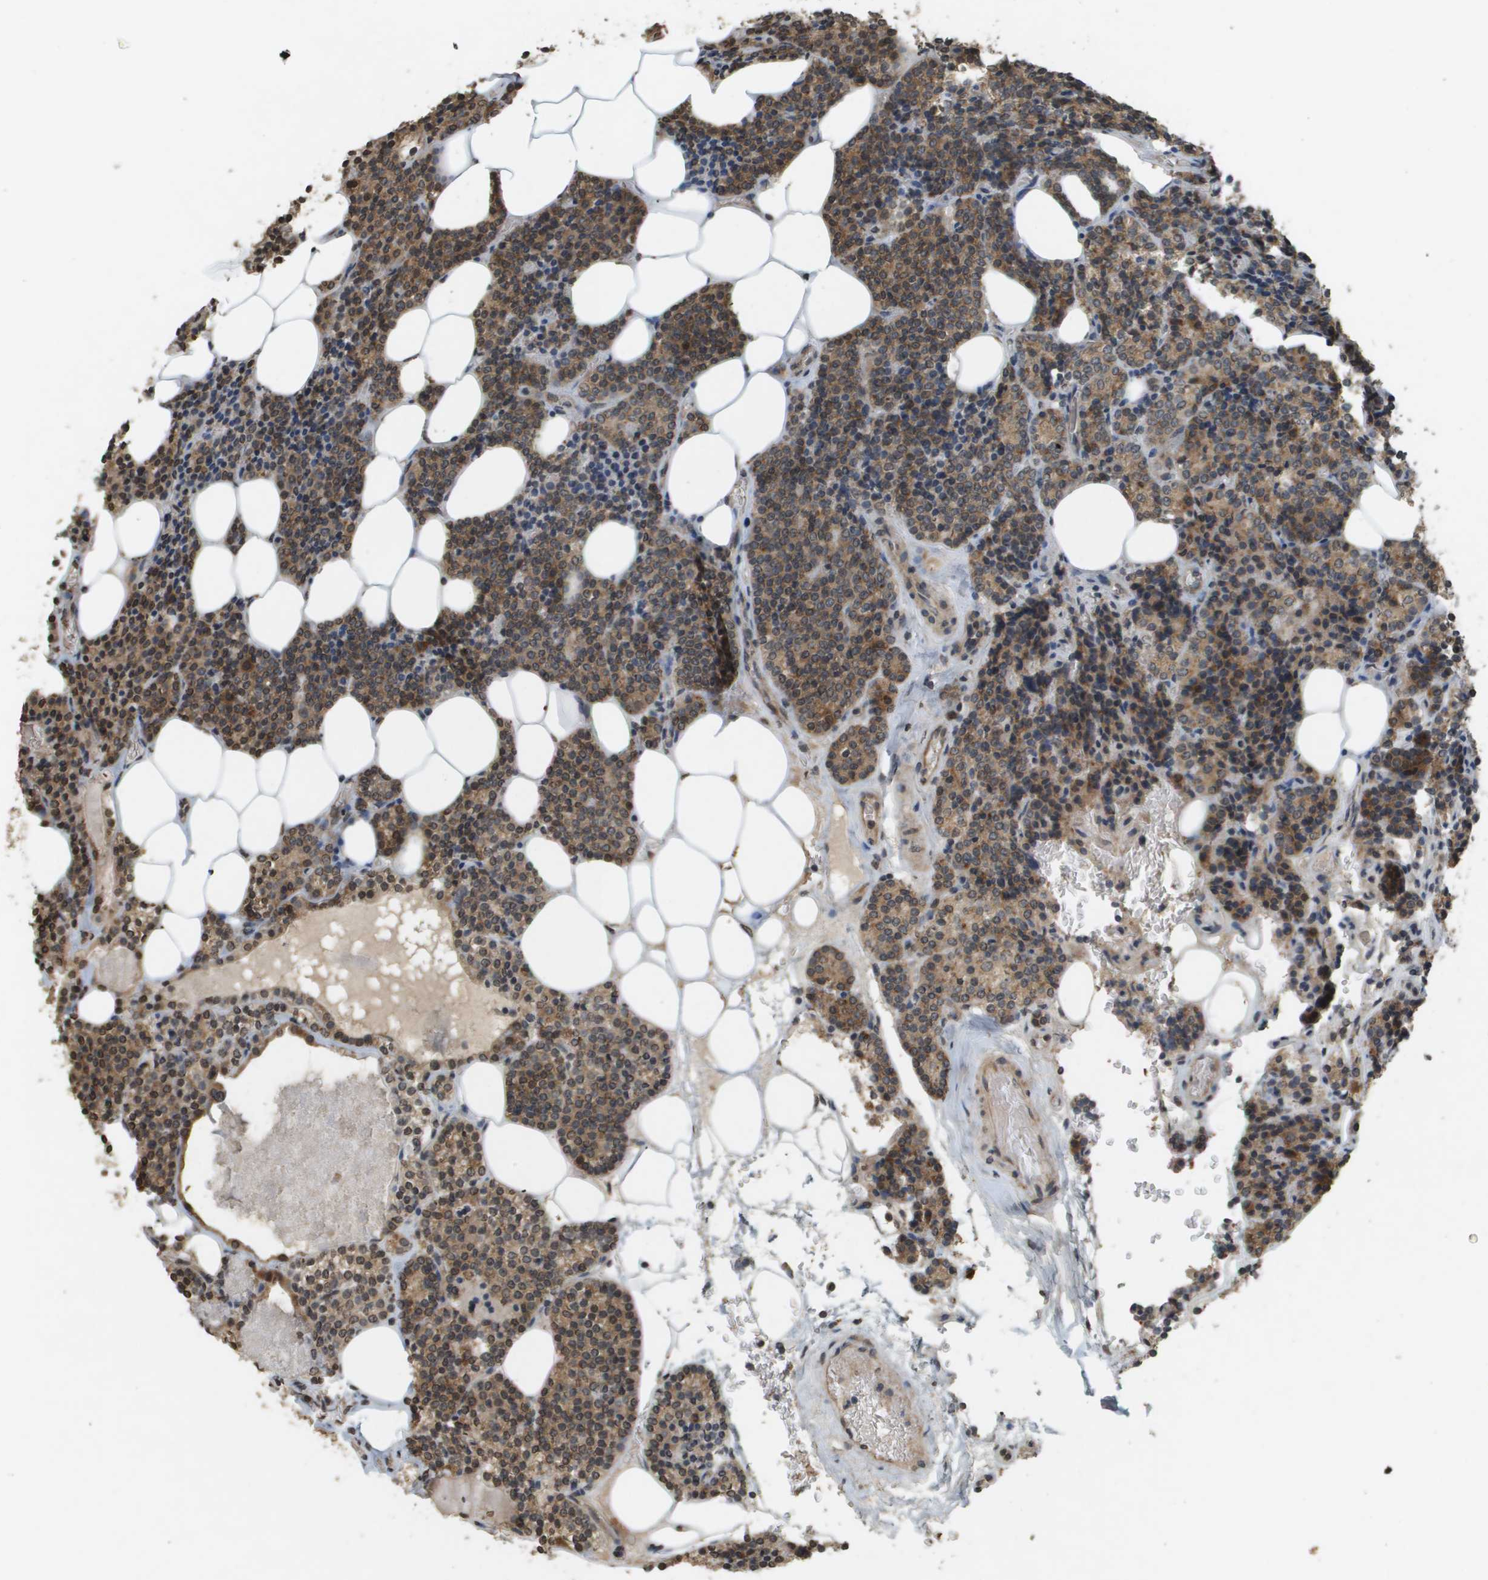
{"staining": {"intensity": "moderate", "quantity": ">75%", "location": "cytoplasmic/membranous"}, "tissue": "parathyroid gland", "cell_type": "Glandular cells", "image_type": "normal", "snomed": [{"axis": "morphology", "description": "Normal tissue, NOS"}, {"axis": "morphology", "description": "Adenoma, NOS"}, {"axis": "topography", "description": "Parathyroid gland"}], "caption": "Immunohistochemistry (IHC) (DAB) staining of unremarkable parathyroid gland exhibits moderate cytoplasmic/membranous protein expression in approximately >75% of glandular cells.", "gene": "RAB21", "patient": {"sex": "female", "age": 54}}